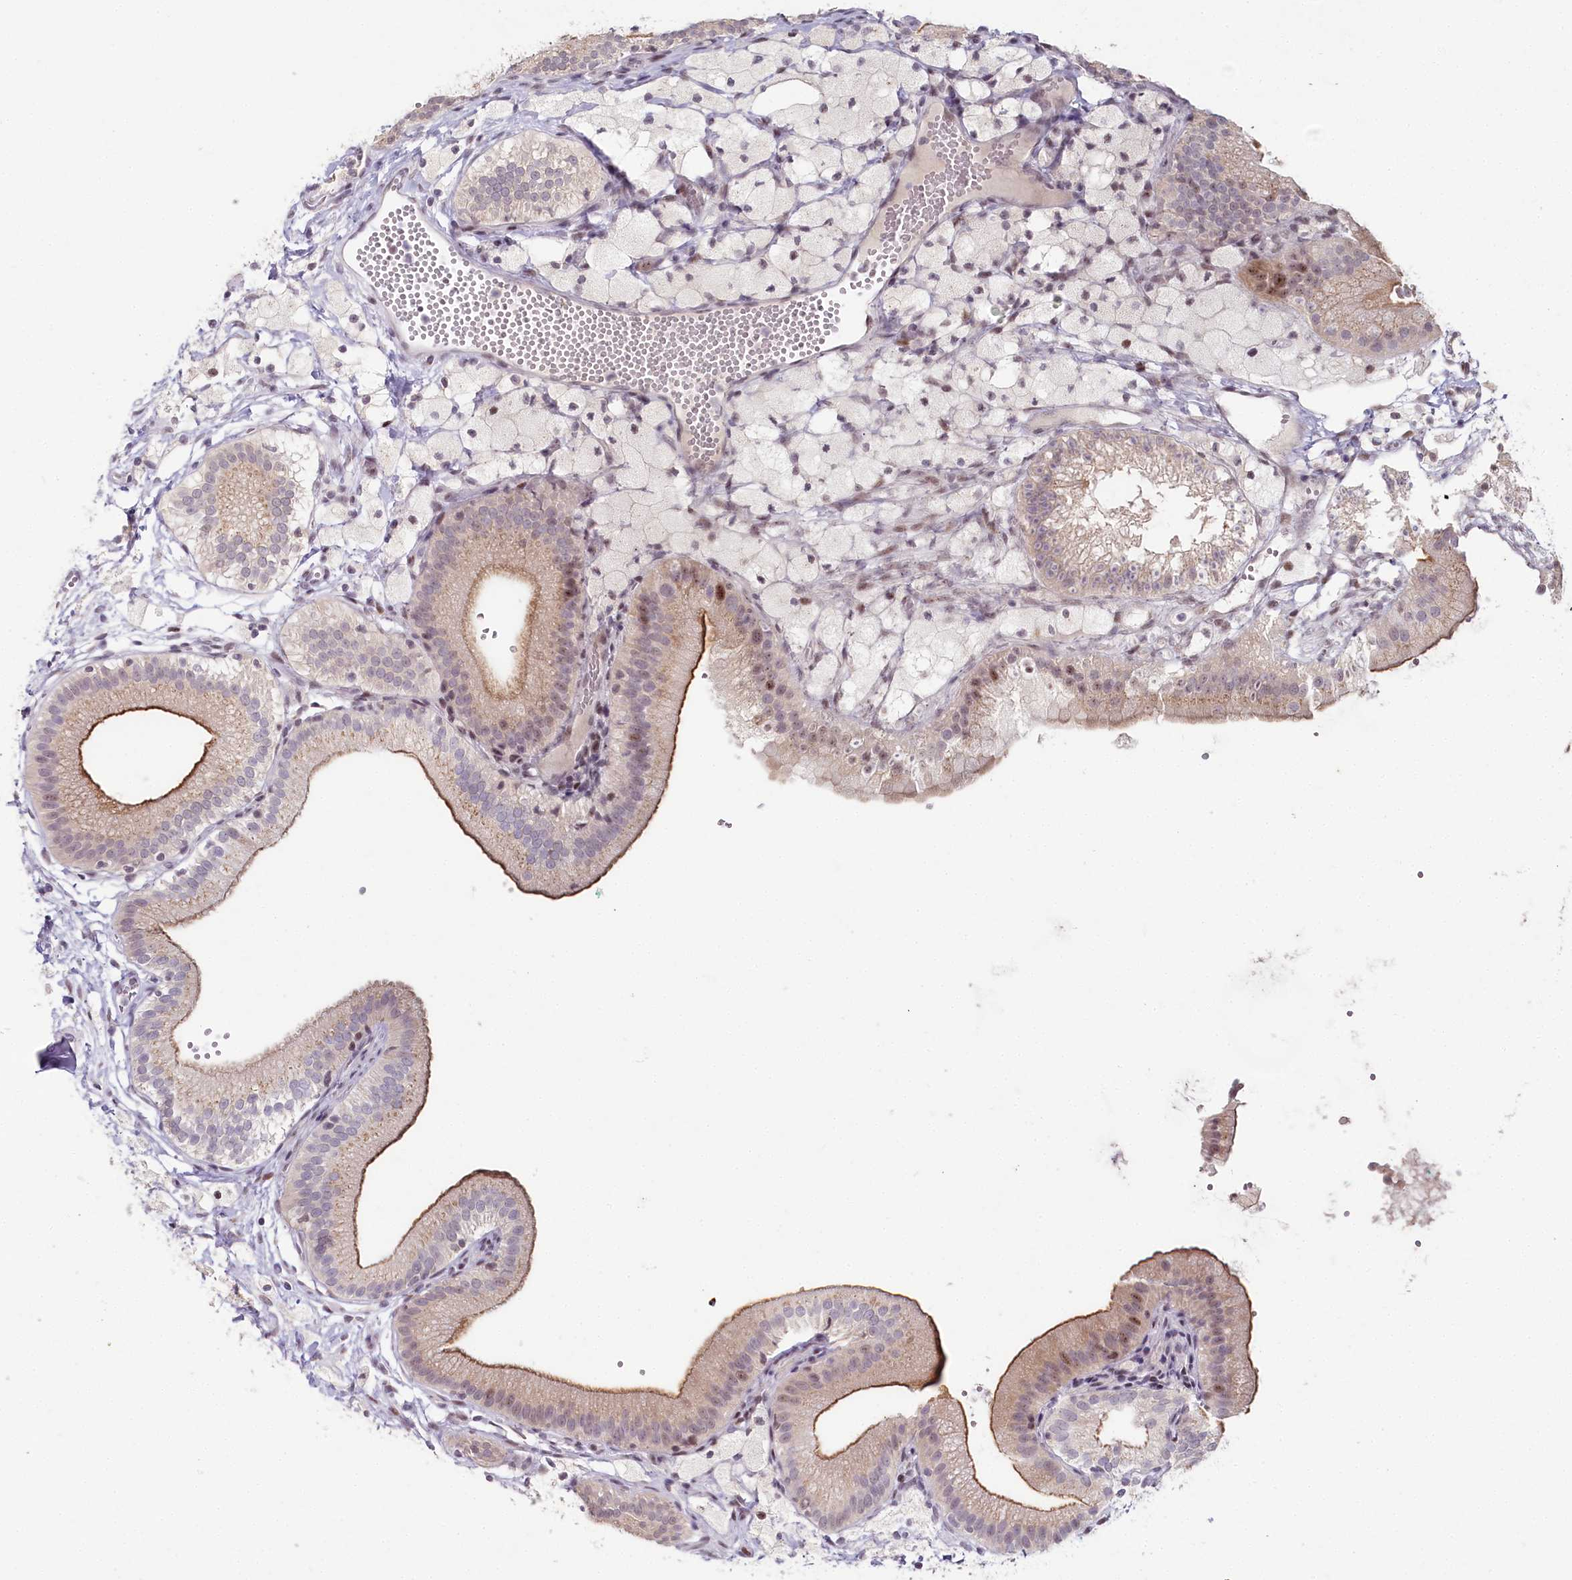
{"staining": {"intensity": "moderate", "quantity": ">75%", "location": "cytoplasmic/membranous"}, "tissue": "gallbladder", "cell_type": "Glandular cells", "image_type": "normal", "snomed": [{"axis": "morphology", "description": "Normal tissue, NOS"}, {"axis": "topography", "description": "Gallbladder"}], "caption": "Moderate cytoplasmic/membranous protein positivity is seen in approximately >75% of glandular cells in gallbladder. (DAB (3,3'-diaminobenzidine) IHC, brown staining for protein, blue staining for nuclei).", "gene": "HPD", "patient": {"sex": "male", "age": 55}}